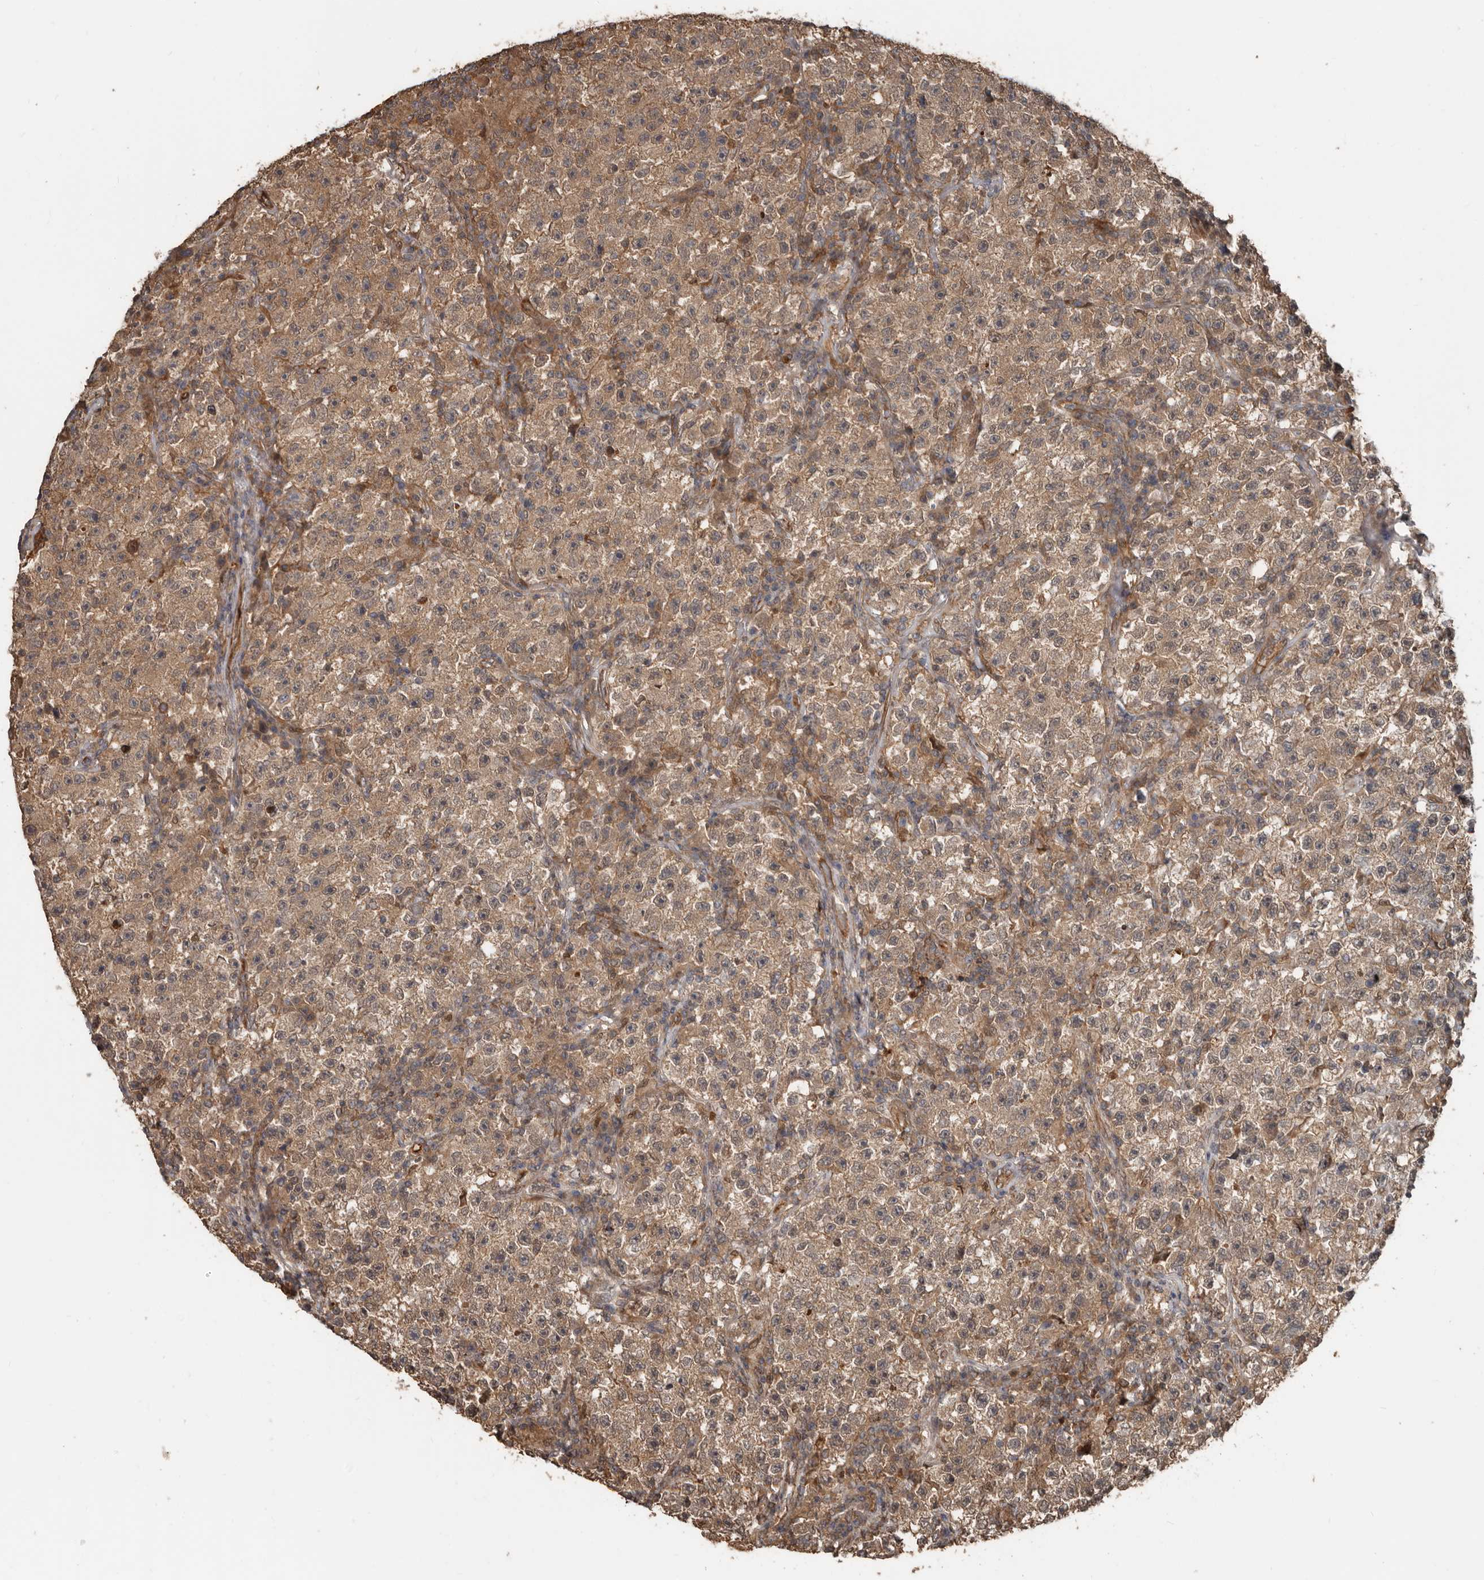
{"staining": {"intensity": "moderate", "quantity": ">75%", "location": "cytoplasmic/membranous"}, "tissue": "testis cancer", "cell_type": "Tumor cells", "image_type": "cancer", "snomed": [{"axis": "morphology", "description": "Seminoma, NOS"}, {"axis": "topography", "description": "Testis"}], "caption": "Immunohistochemistry (DAB) staining of human testis cancer exhibits moderate cytoplasmic/membranous protein staining in approximately >75% of tumor cells.", "gene": "EXOC3L1", "patient": {"sex": "male", "age": 22}}